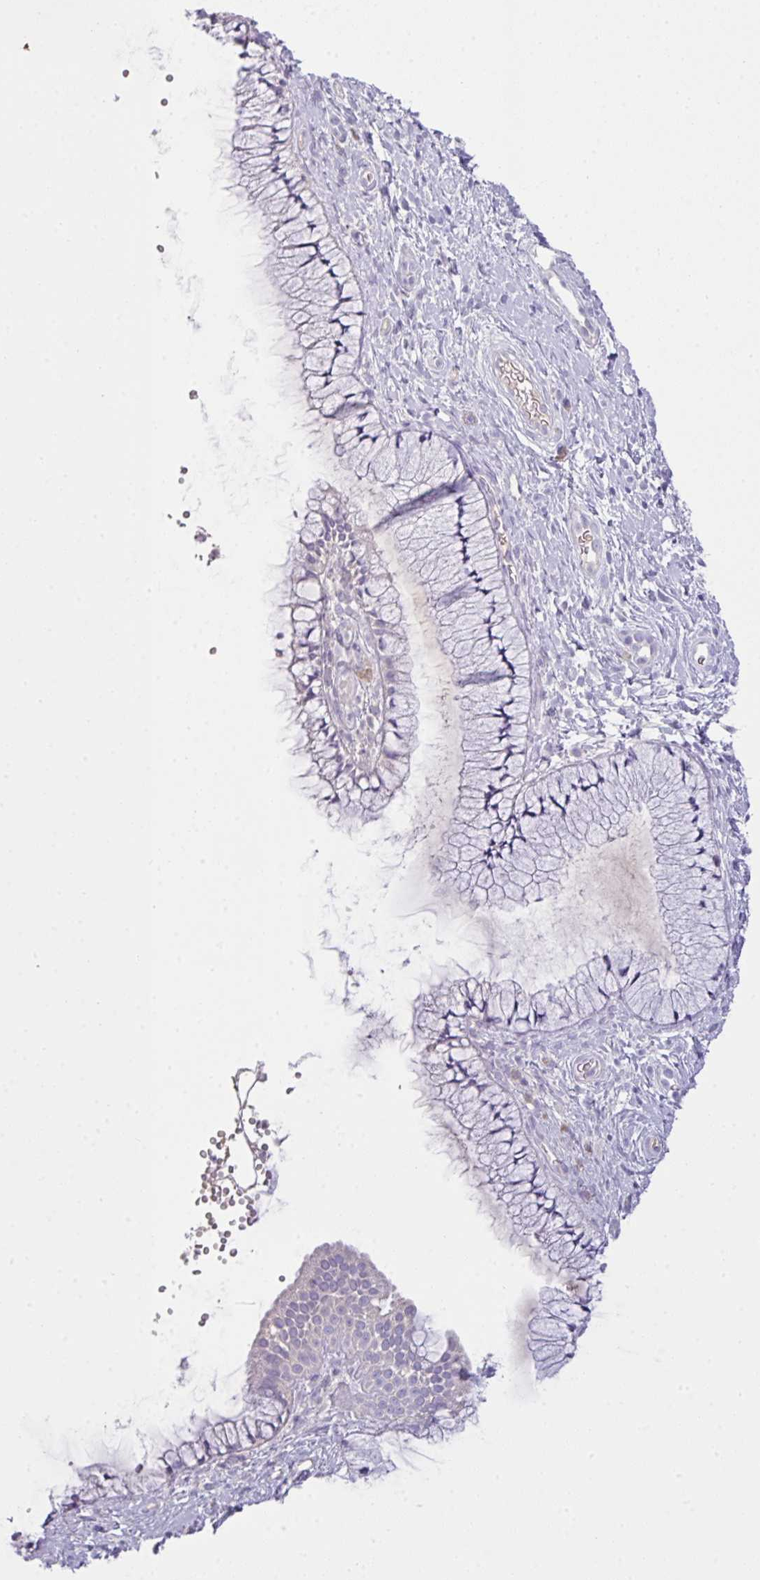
{"staining": {"intensity": "negative", "quantity": "none", "location": "none"}, "tissue": "cervix", "cell_type": "Glandular cells", "image_type": "normal", "snomed": [{"axis": "morphology", "description": "Normal tissue, NOS"}, {"axis": "topography", "description": "Cervix"}], "caption": "Immunohistochemistry (IHC) of unremarkable human cervix exhibits no expression in glandular cells. (DAB immunohistochemistry, high magnification).", "gene": "OR6C6", "patient": {"sex": "female", "age": 36}}